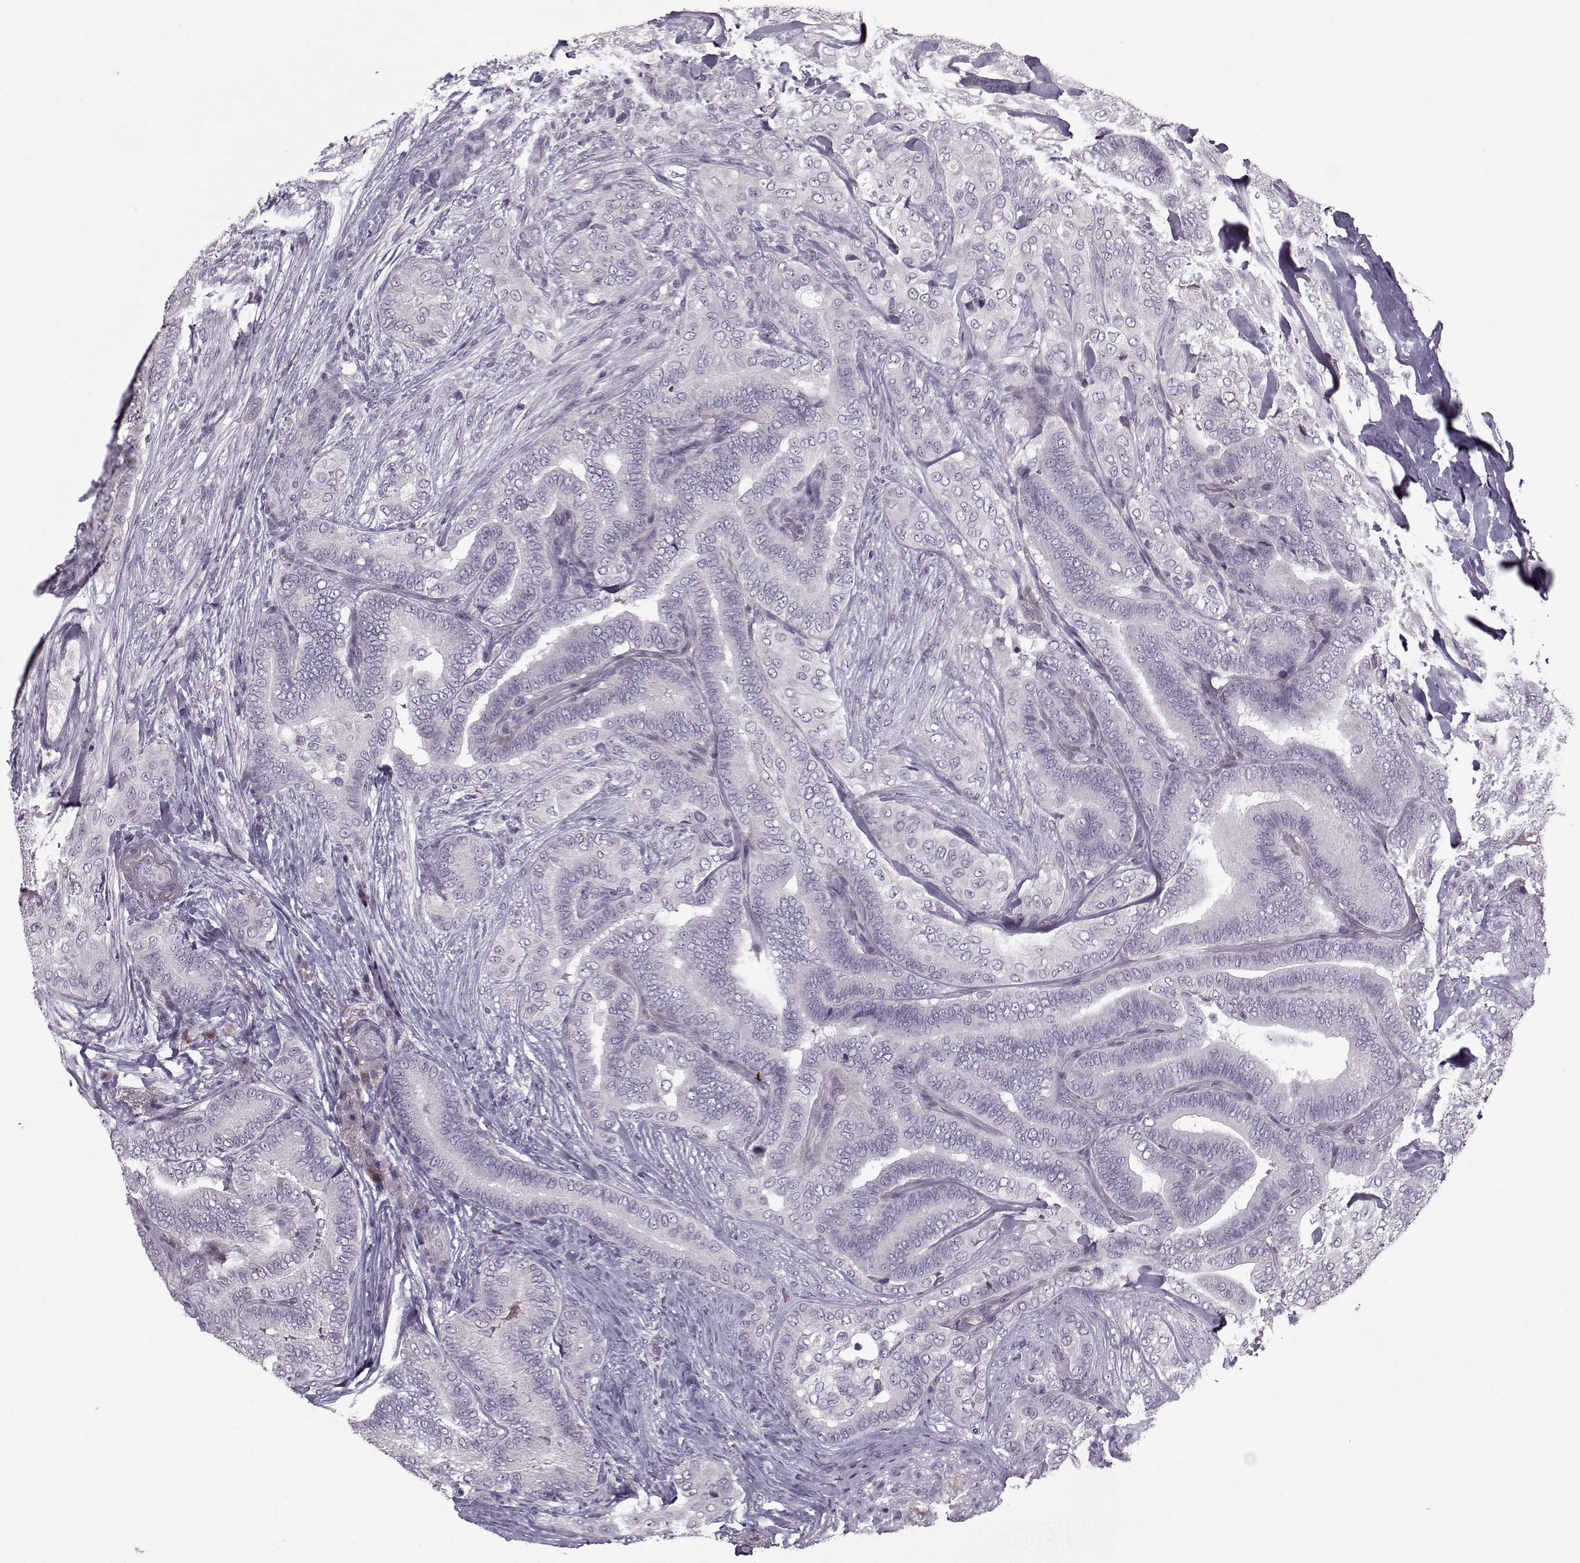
{"staining": {"intensity": "negative", "quantity": "none", "location": "none"}, "tissue": "thyroid cancer", "cell_type": "Tumor cells", "image_type": "cancer", "snomed": [{"axis": "morphology", "description": "Papillary adenocarcinoma, NOS"}, {"axis": "topography", "description": "Thyroid gland"}], "caption": "The image shows no significant positivity in tumor cells of thyroid papillary adenocarcinoma. The staining was performed using DAB to visualize the protein expression in brown, while the nuclei were stained in blue with hematoxylin (Magnification: 20x).", "gene": "KRT9", "patient": {"sex": "male", "age": 61}}